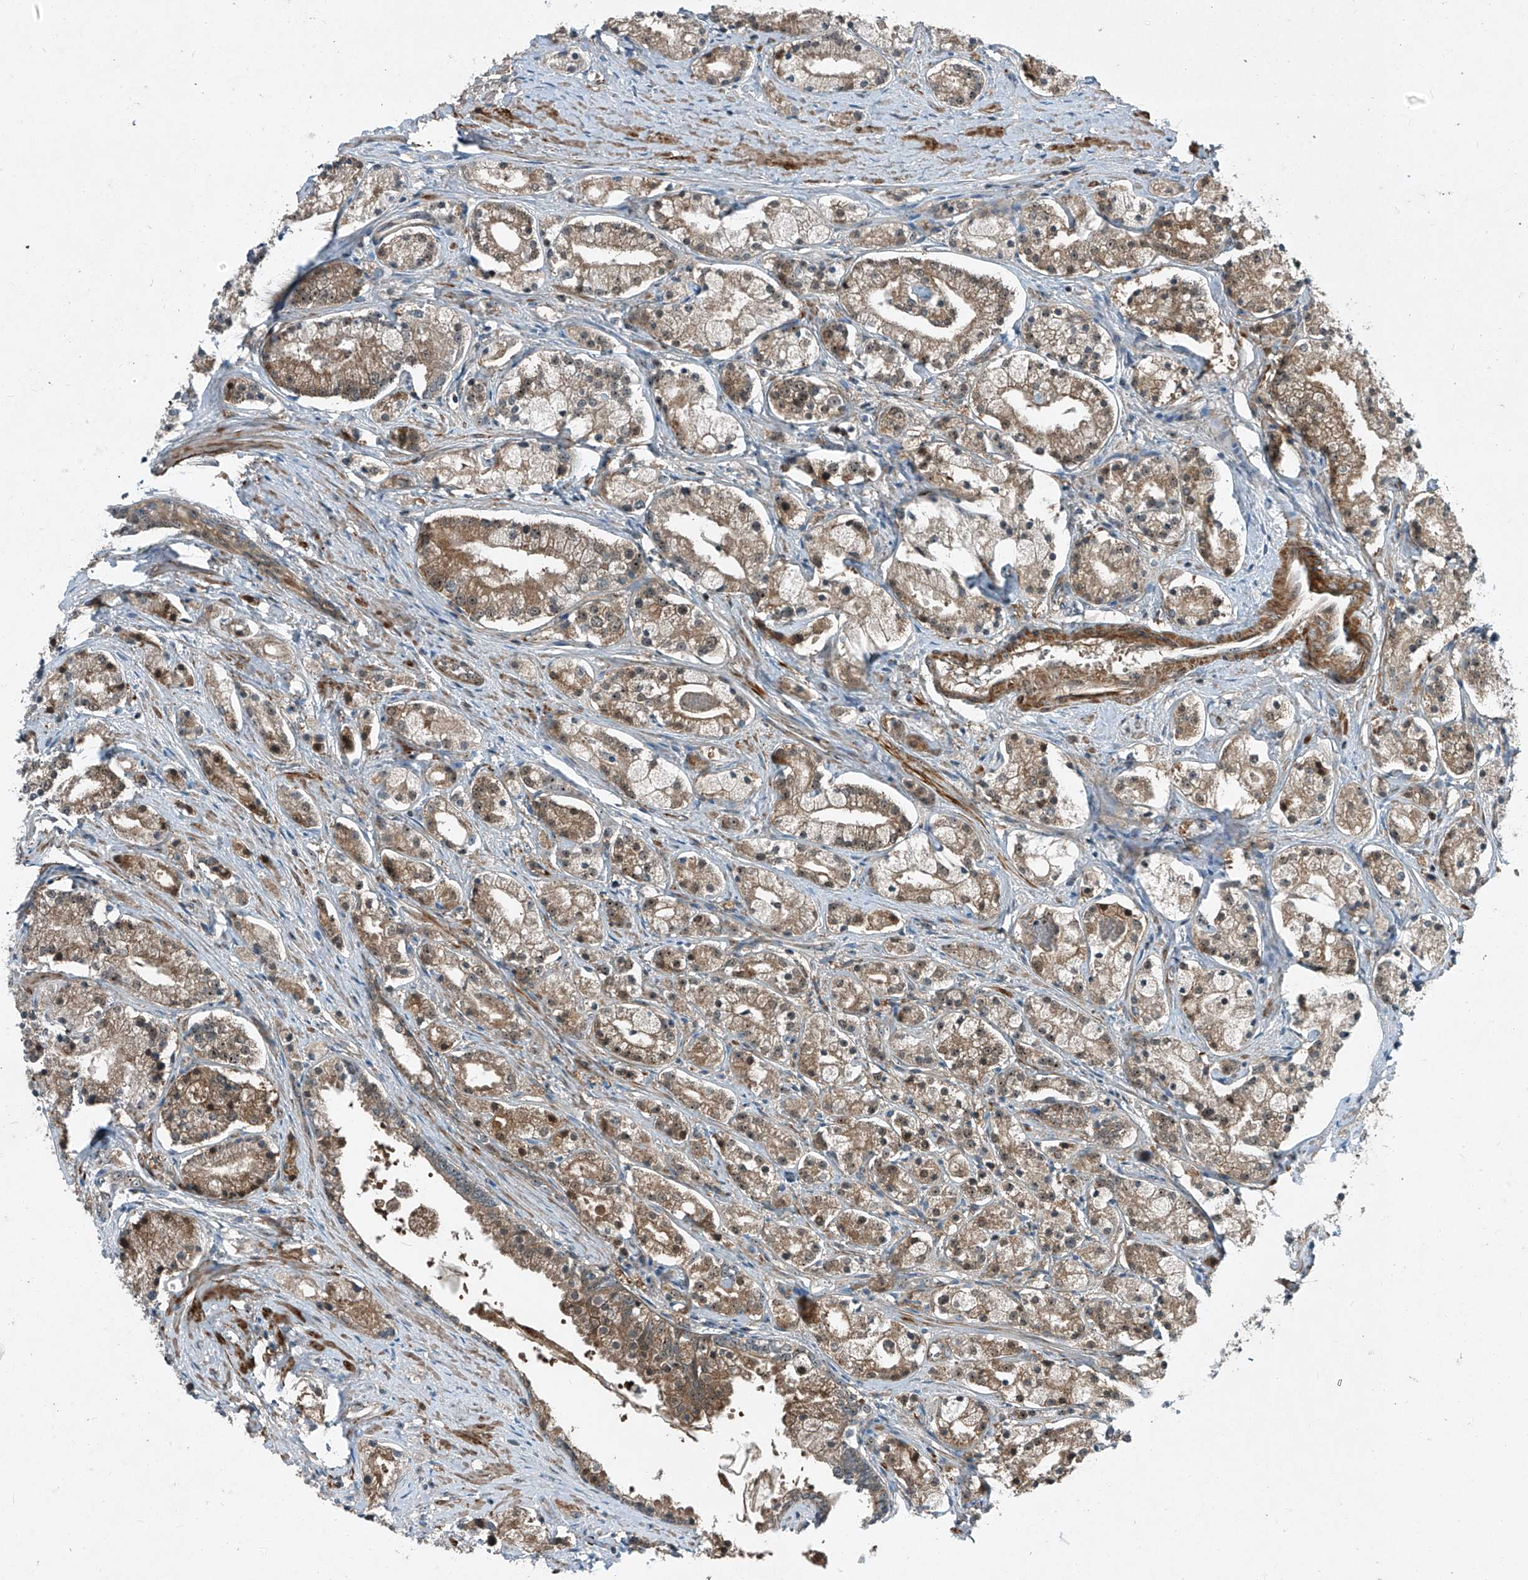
{"staining": {"intensity": "moderate", "quantity": "25%-75%", "location": "cytoplasmic/membranous,nuclear"}, "tissue": "prostate cancer", "cell_type": "Tumor cells", "image_type": "cancer", "snomed": [{"axis": "morphology", "description": "Adenocarcinoma, High grade"}, {"axis": "topography", "description": "Prostate"}], "caption": "Prostate cancer (high-grade adenocarcinoma) stained with a brown dye demonstrates moderate cytoplasmic/membranous and nuclear positive staining in about 25%-75% of tumor cells.", "gene": "PPCS", "patient": {"sex": "male", "age": 69}}